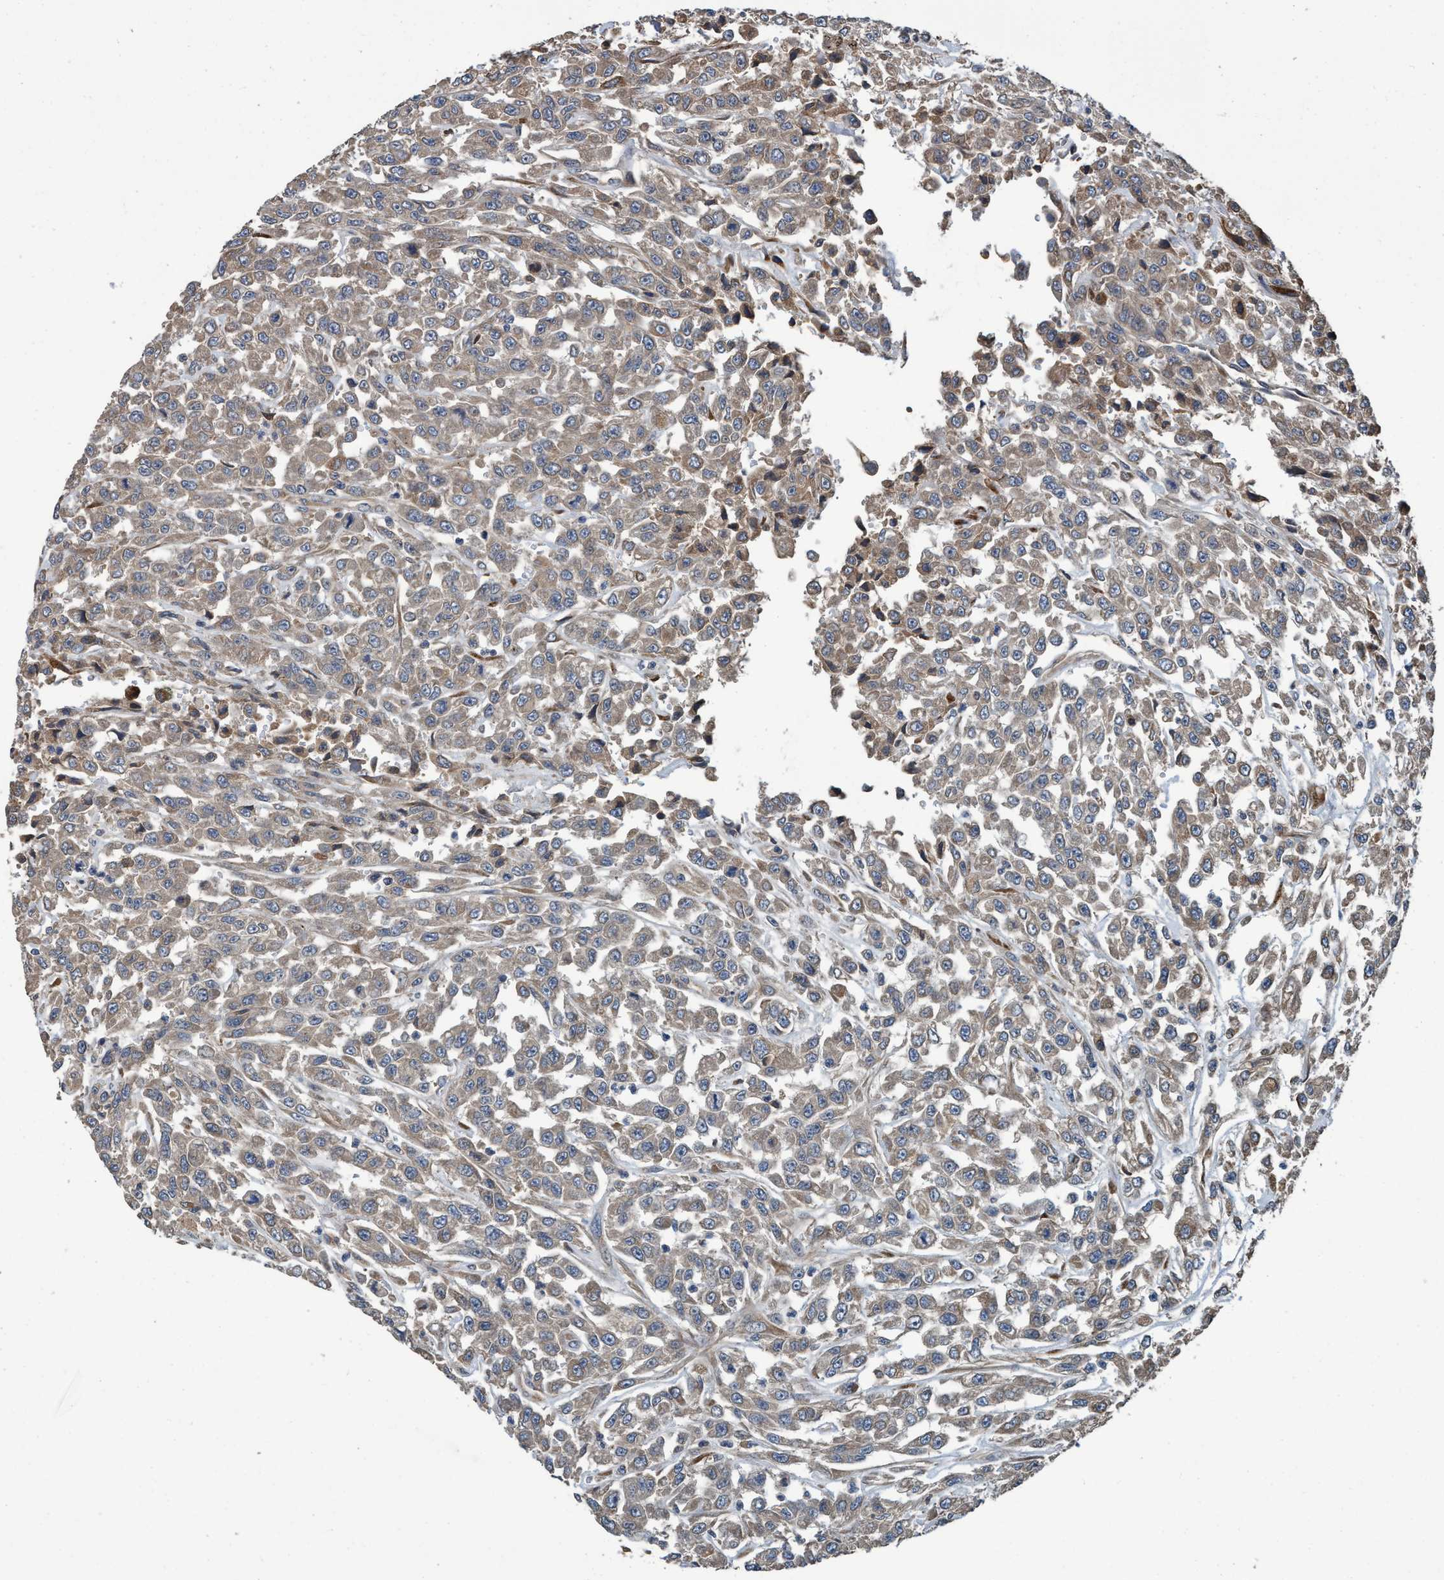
{"staining": {"intensity": "weak", "quantity": ">75%", "location": "cytoplasmic/membranous"}, "tissue": "urothelial cancer", "cell_type": "Tumor cells", "image_type": "cancer", "snomed": [{"axis": "morphology", "description": "Urothelial carcinoma, High grade"}, {"axis": "topography", "description": "Urinary bladder"}], "caption": "Immunohistochemistry (IHC) image of human high-grade urothelial carcinoma stained for a protein (brown), which exhibits low levels of weak cytoplasmic/membranous positivity in approximately >75% of tumor cells.", "gene": "MACC1", "patient": {"sex": "male", "age": 46}}